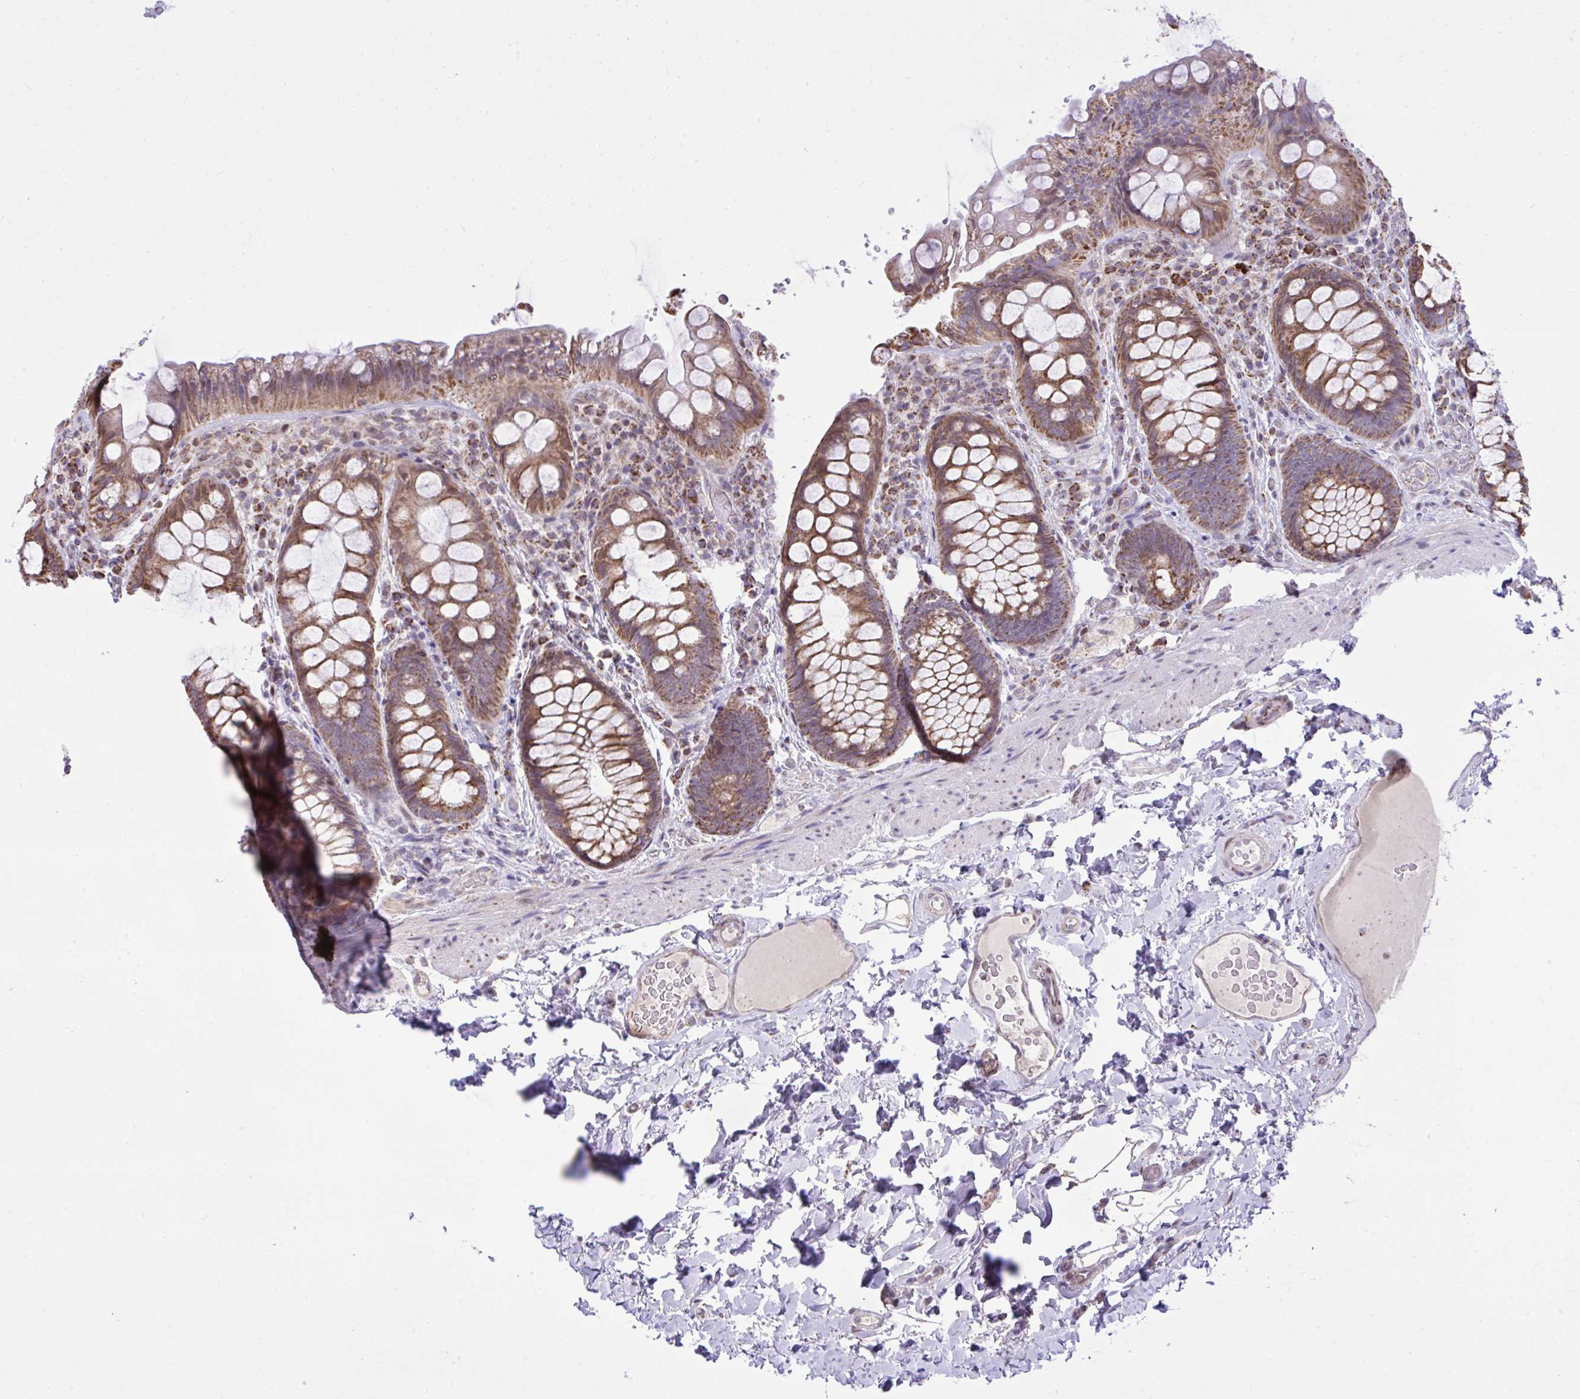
{"staining": {"intensity": "strong", "quantity": ">75%", "location": "cytoplasmic/membranous"}, "tissue": "rectum", "cell_type": "Glandular cells", "image_type": "normal", "snomed": [{"axis": "morphology", "description": "Normal tissue, NOS"}, {"axis": "topography", "description": "Rectum"}], "caption": "Rectum stained for a protein exhibits strong cytoplasmic/membranous positivity in glandular cells. (DAB (3,3'-diaminobenzidine) IHC, brown staining for protein, blue staining for nuclei).", "gene": "ZNF362", "patient": {"sex": "female", "age": 69}}